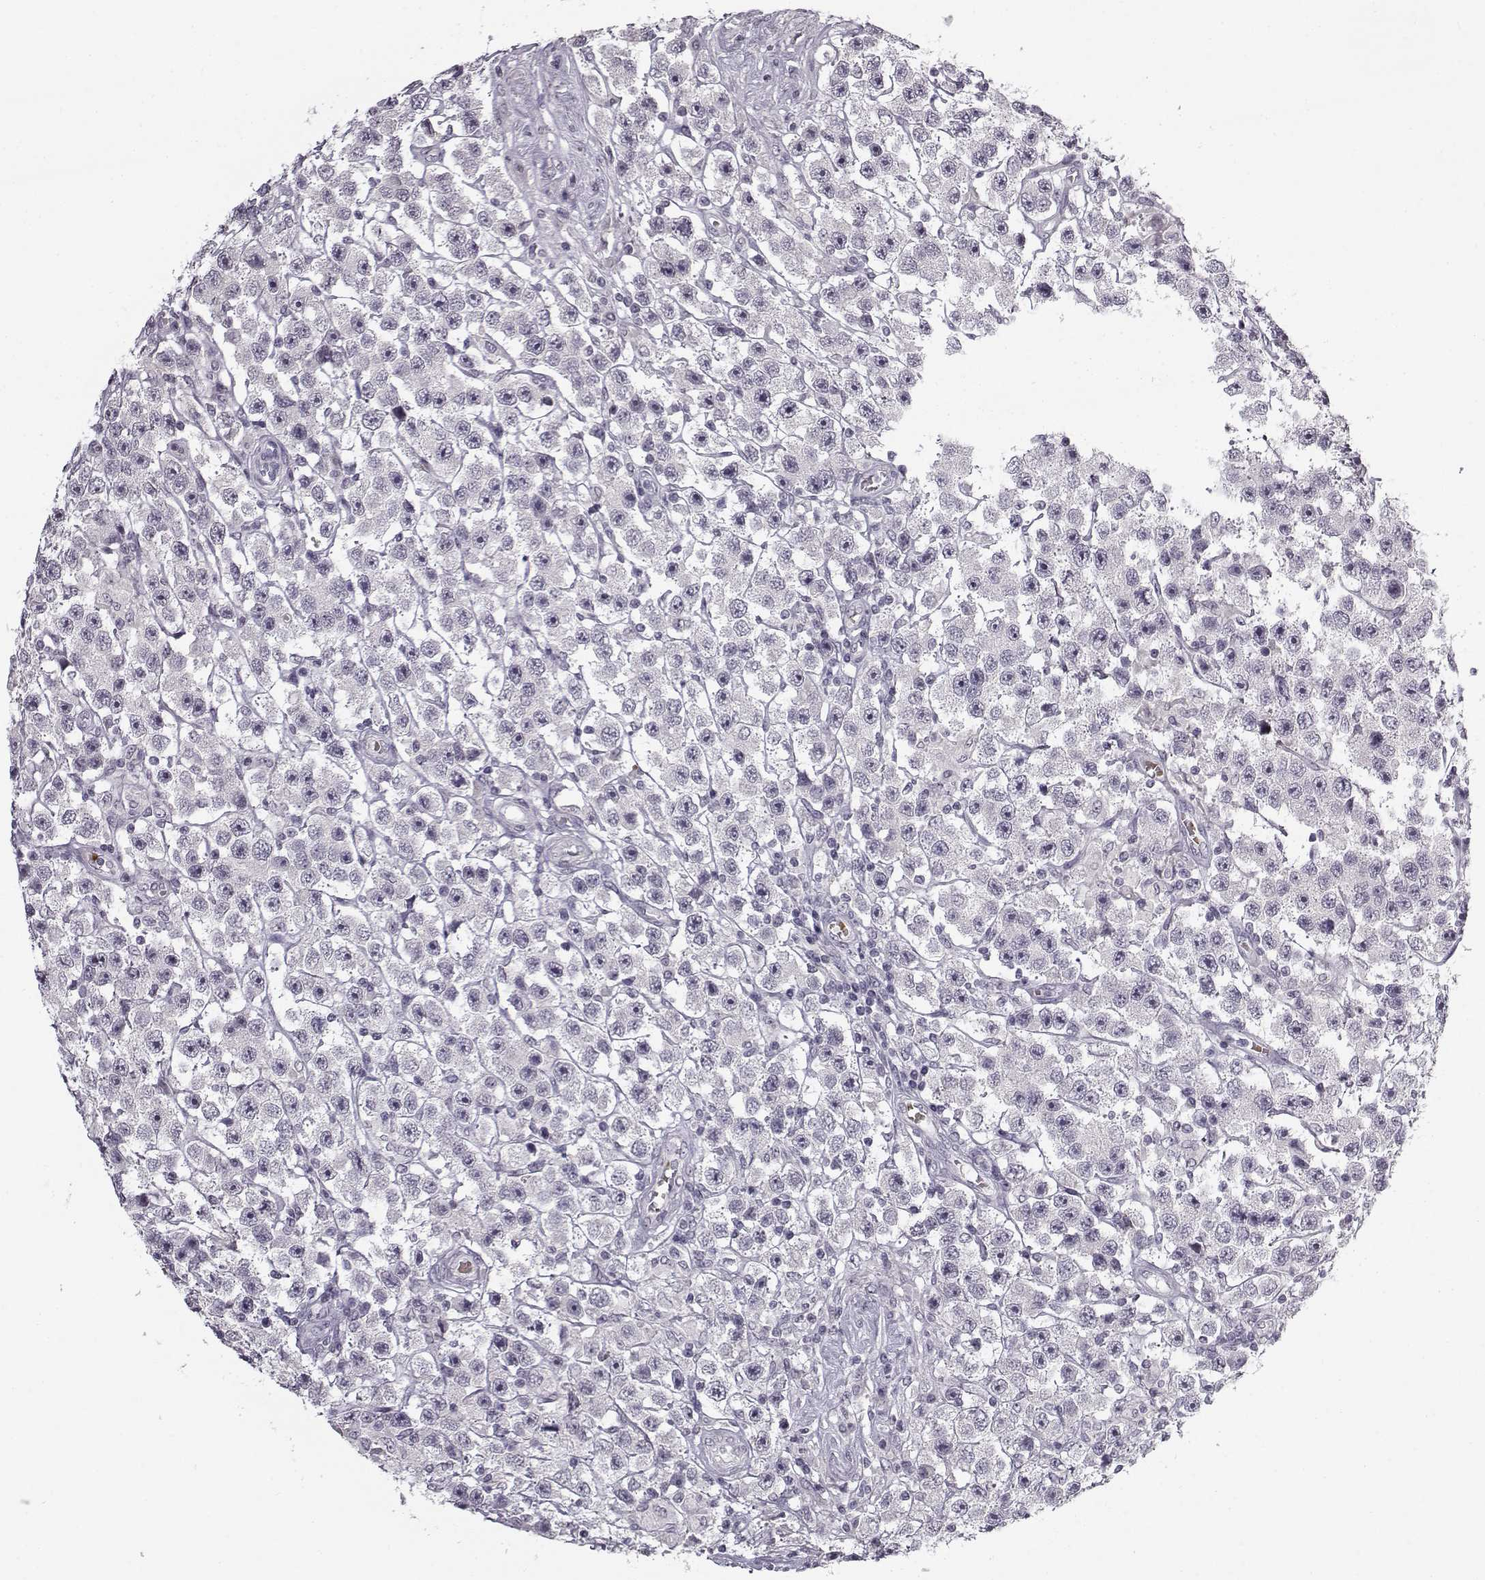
{"staining": {"intensity": "negative", "quantity": "none", "location": "none"}, "tissue": "testis cancer", "cell_type": "Tumor cells", "image_type": "cancer", "snomed": [{"axis": "morphology", "description": "Seminoma, NOS"}, {"axis": "topography", "description": "Testis"}], "caption": "The histopathology image demonstrates no staining of tumor cells in testis cancer.", "gene": "SNCA", "patient": {"sex": "male", "age": 45}}